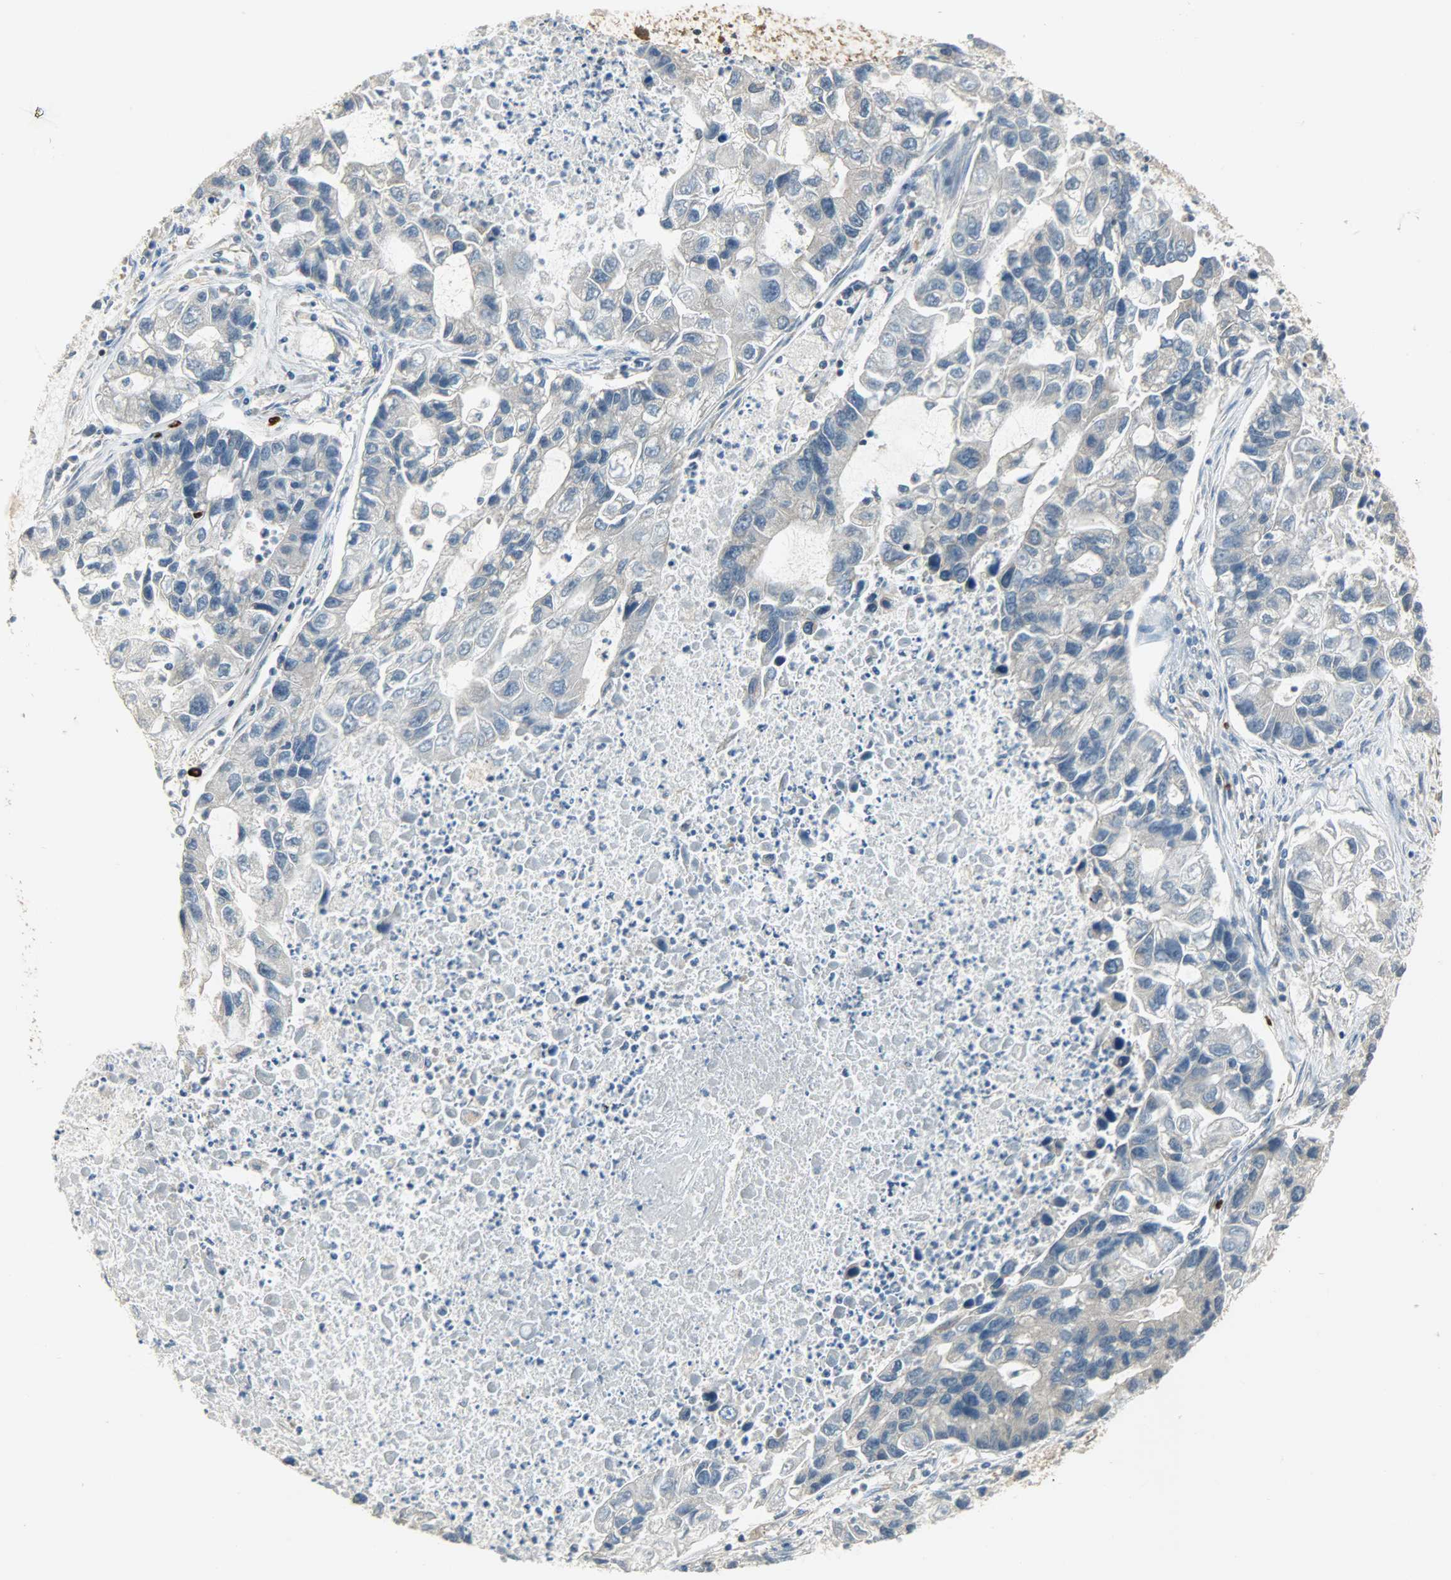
{"staining": {"intensity": "weak", "quantity": "25%-75%", "location": "cytoplasmic/membranous"}, "tissue": "lung cancer", "cell_type": "Tumor cells", "image_type": "cancer", "snomed": [{"axis": "morphology", "description": "Adenocarcinoma, NOS"}, {"axis": "topography", "description": "Lung"}], "caption": "High-magnification brightfield microscopy of lung adenocarcinoma stained with DAB (3,3'-diaminobenzidine) (brown) and counterstained with hematoxylin (blue). tumor cells exhibit weak cytoplasmic/membranous staining is appreciated in about25%-75% of cells.", "gene": "C1orf198", "patient": {"sex": "female", "age": 51}}